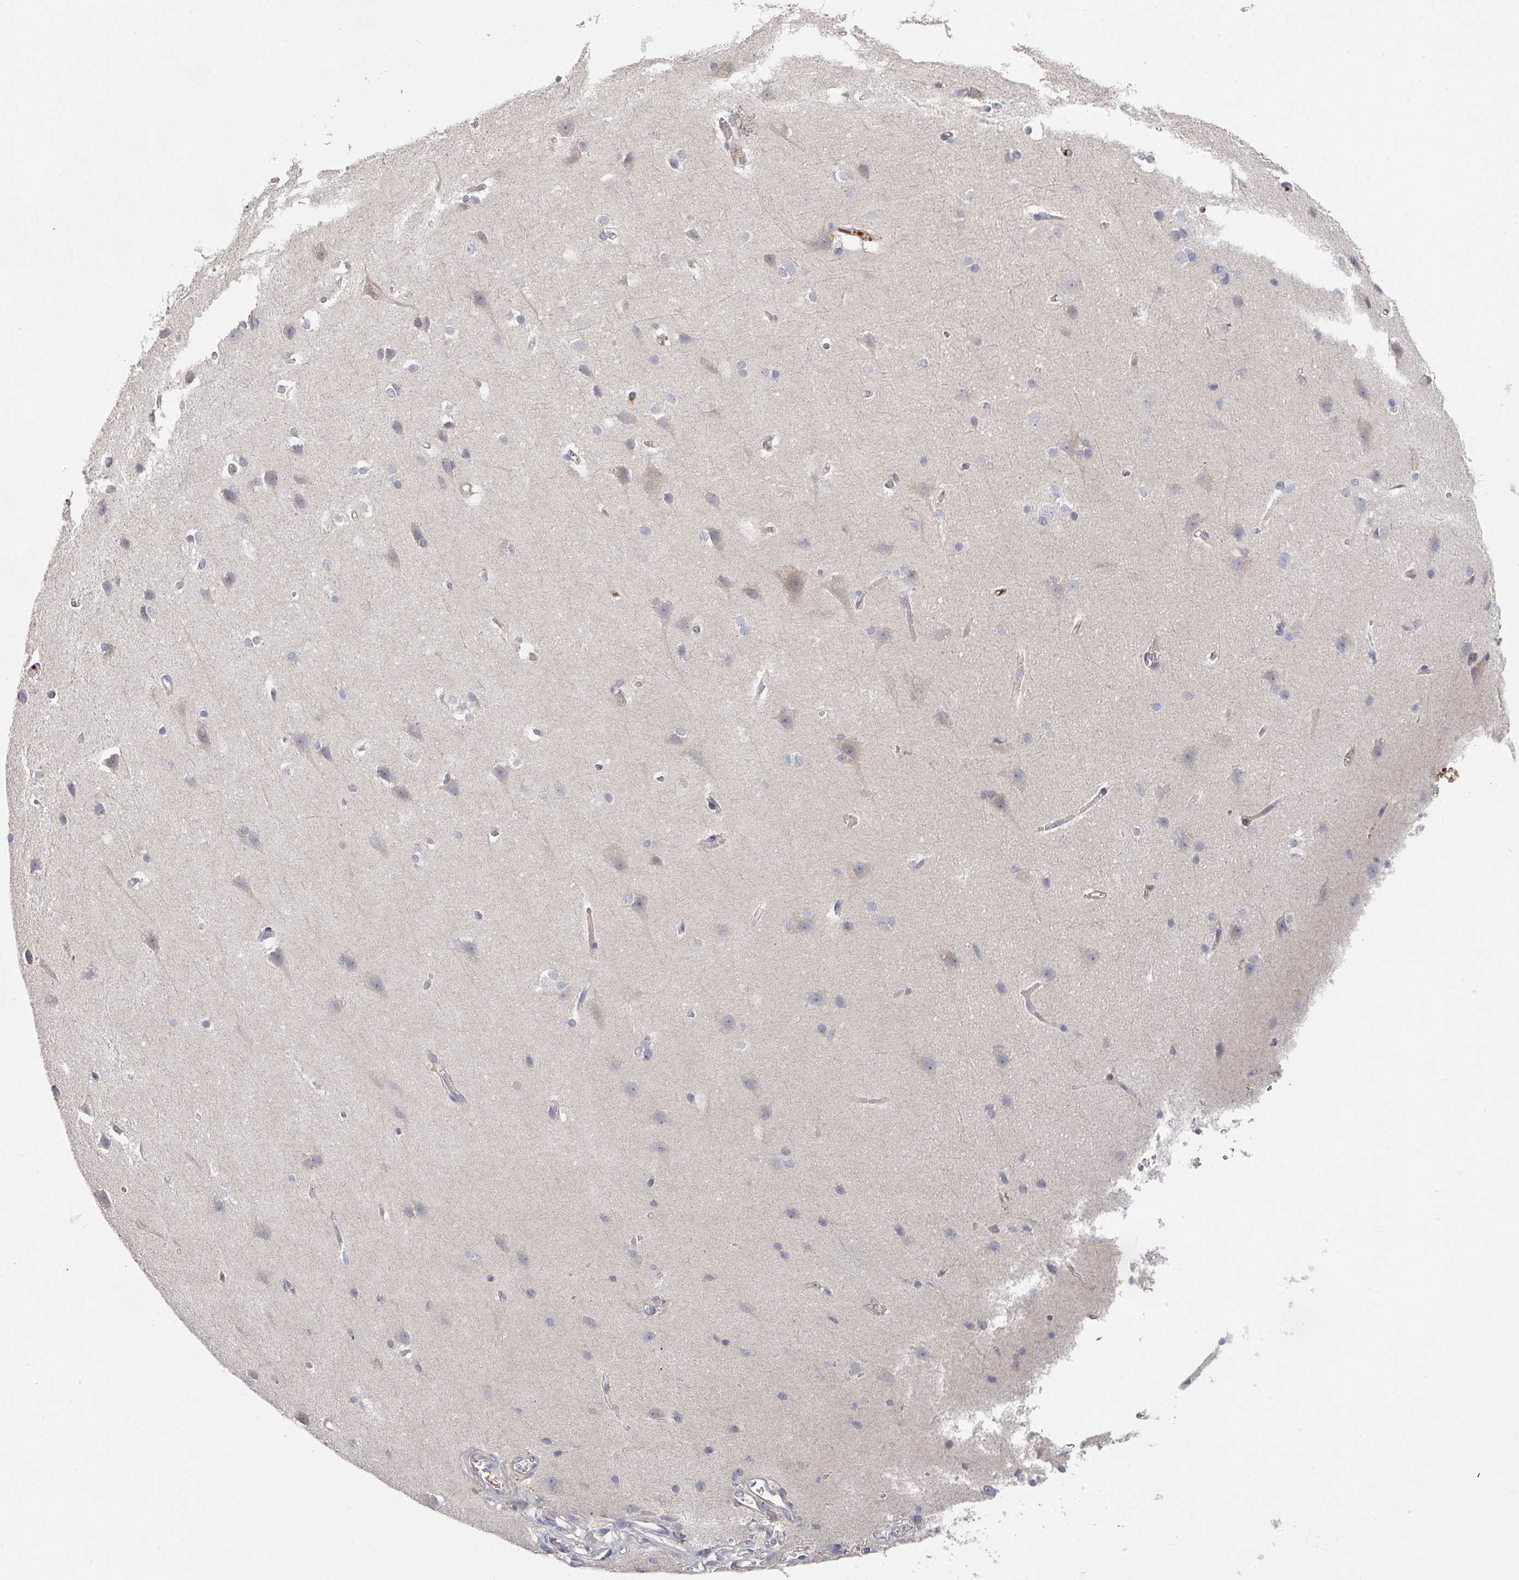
{"staining": {"intensity": "negative", "quantity": "none", "location": "none"}, "tissue": "cerebral cortex", "cell_type": "Endothelial cells", "image_type": "normal", "snomed": [{"axis": "morphology", "description": "Normal tissue, NOS"}, {"axis": "topography", "description": "Cerebral cortex"}], "caption": "This is an immunohistochemistry (IHC) micrograph of benign human cerebral cortex. There is no expression in endothelial cells.", "gene": "ENSG00000249773", "patient": {"sex": "male", "age": 37}}